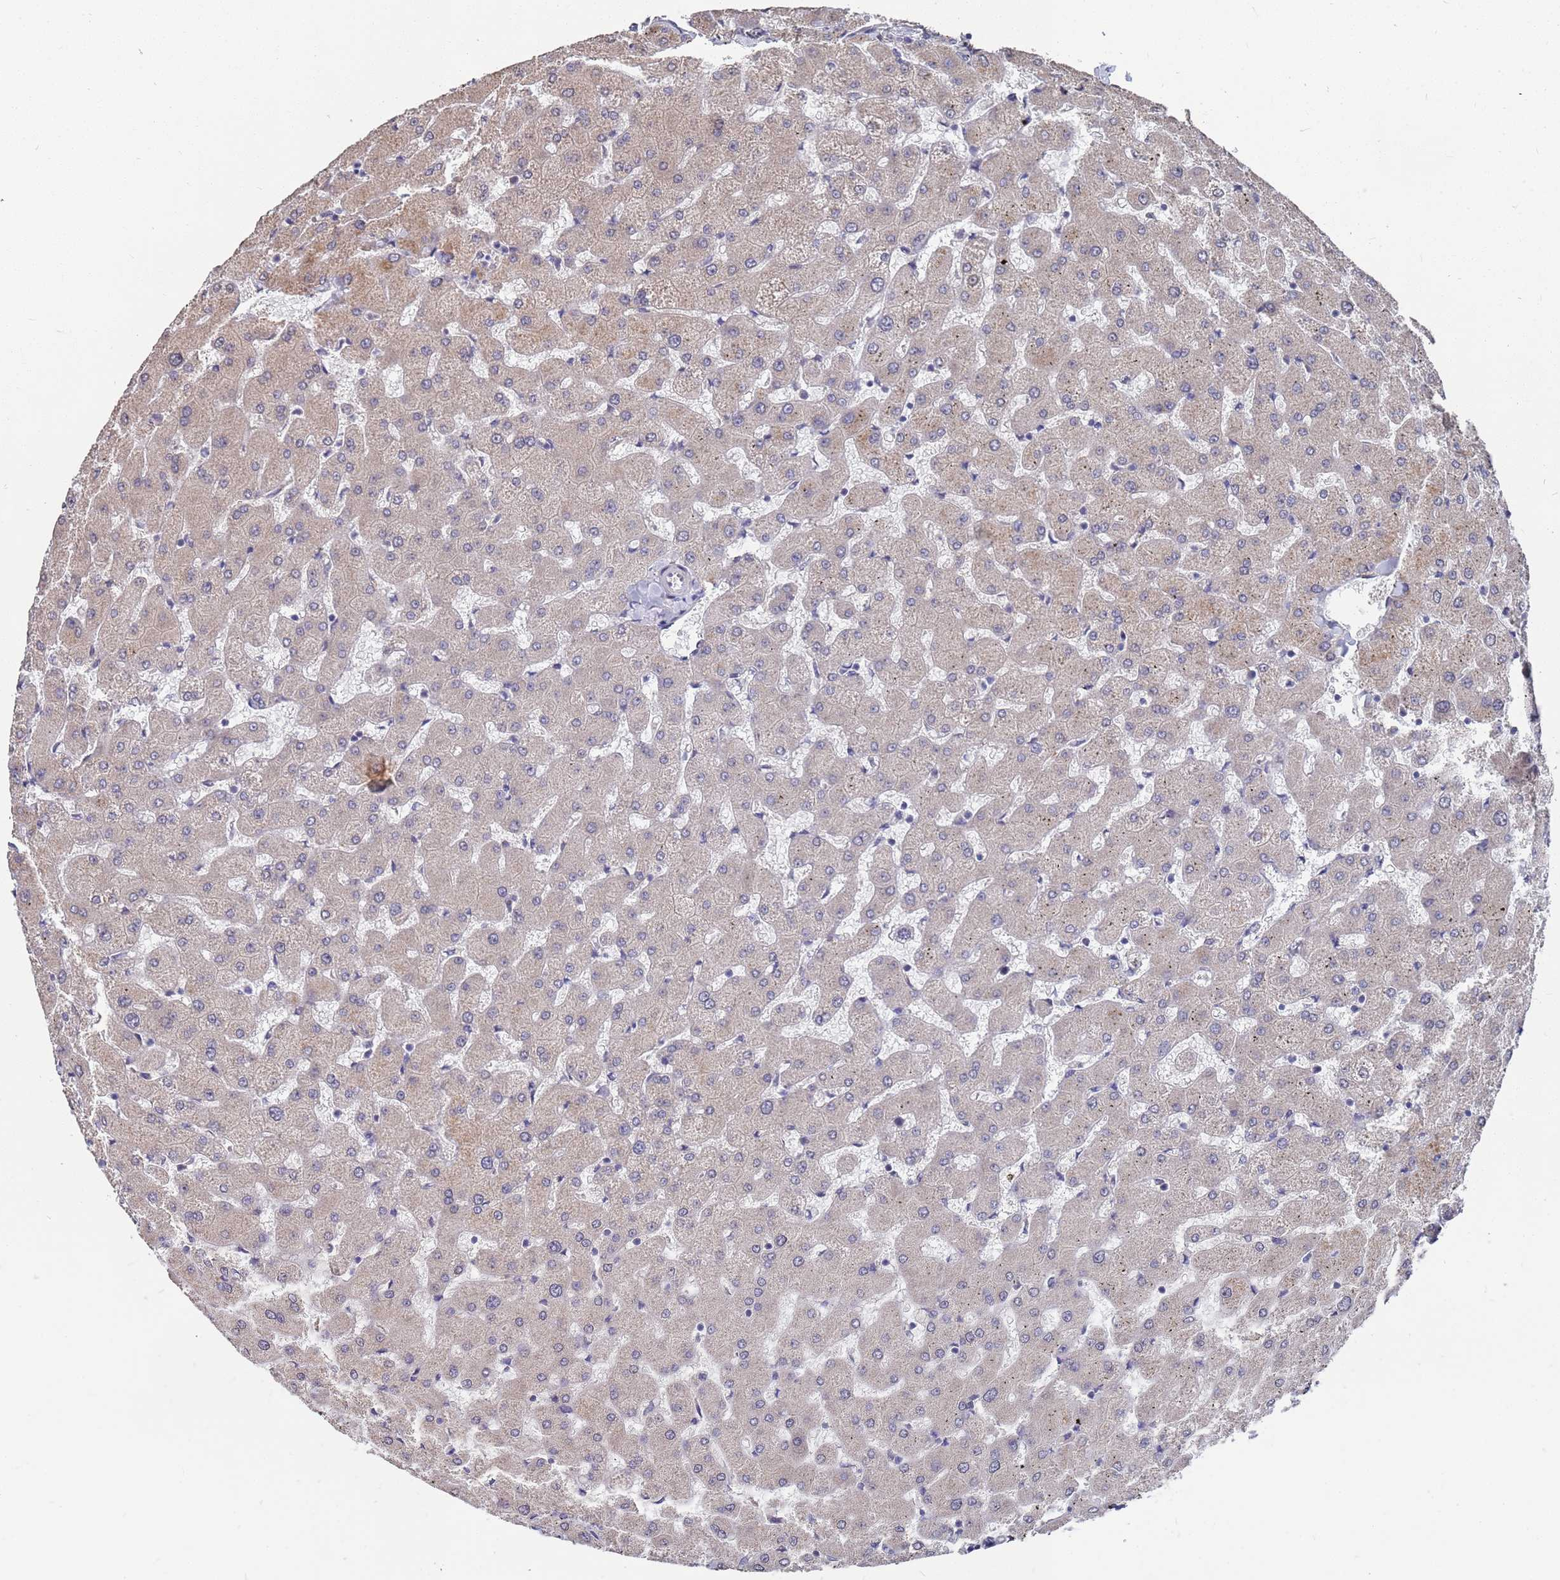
{"staining": {"intensity": "negative", "quantity": "none", "location": "none"}, "tissue": "liver", "cell_type": "Cholangiocytes", "image_type": "normal", "snomed": [{"axis": "morphology", "description": "Normal tissue, NOS"}, {"axis": "topography", "description": "Liver"}], "caption": "Immunohistochemical staining of unremarkable human liver reveals no significant staining in cholangiocytes. (Stains: DAB (3,3'-diaminobenzidine) IHC with hematoxylin counter stain, Microscopy: brightfield microscopy at high magnification).", "gene": "CFAP119", "patient": {"sex": "female", "age": 63}}